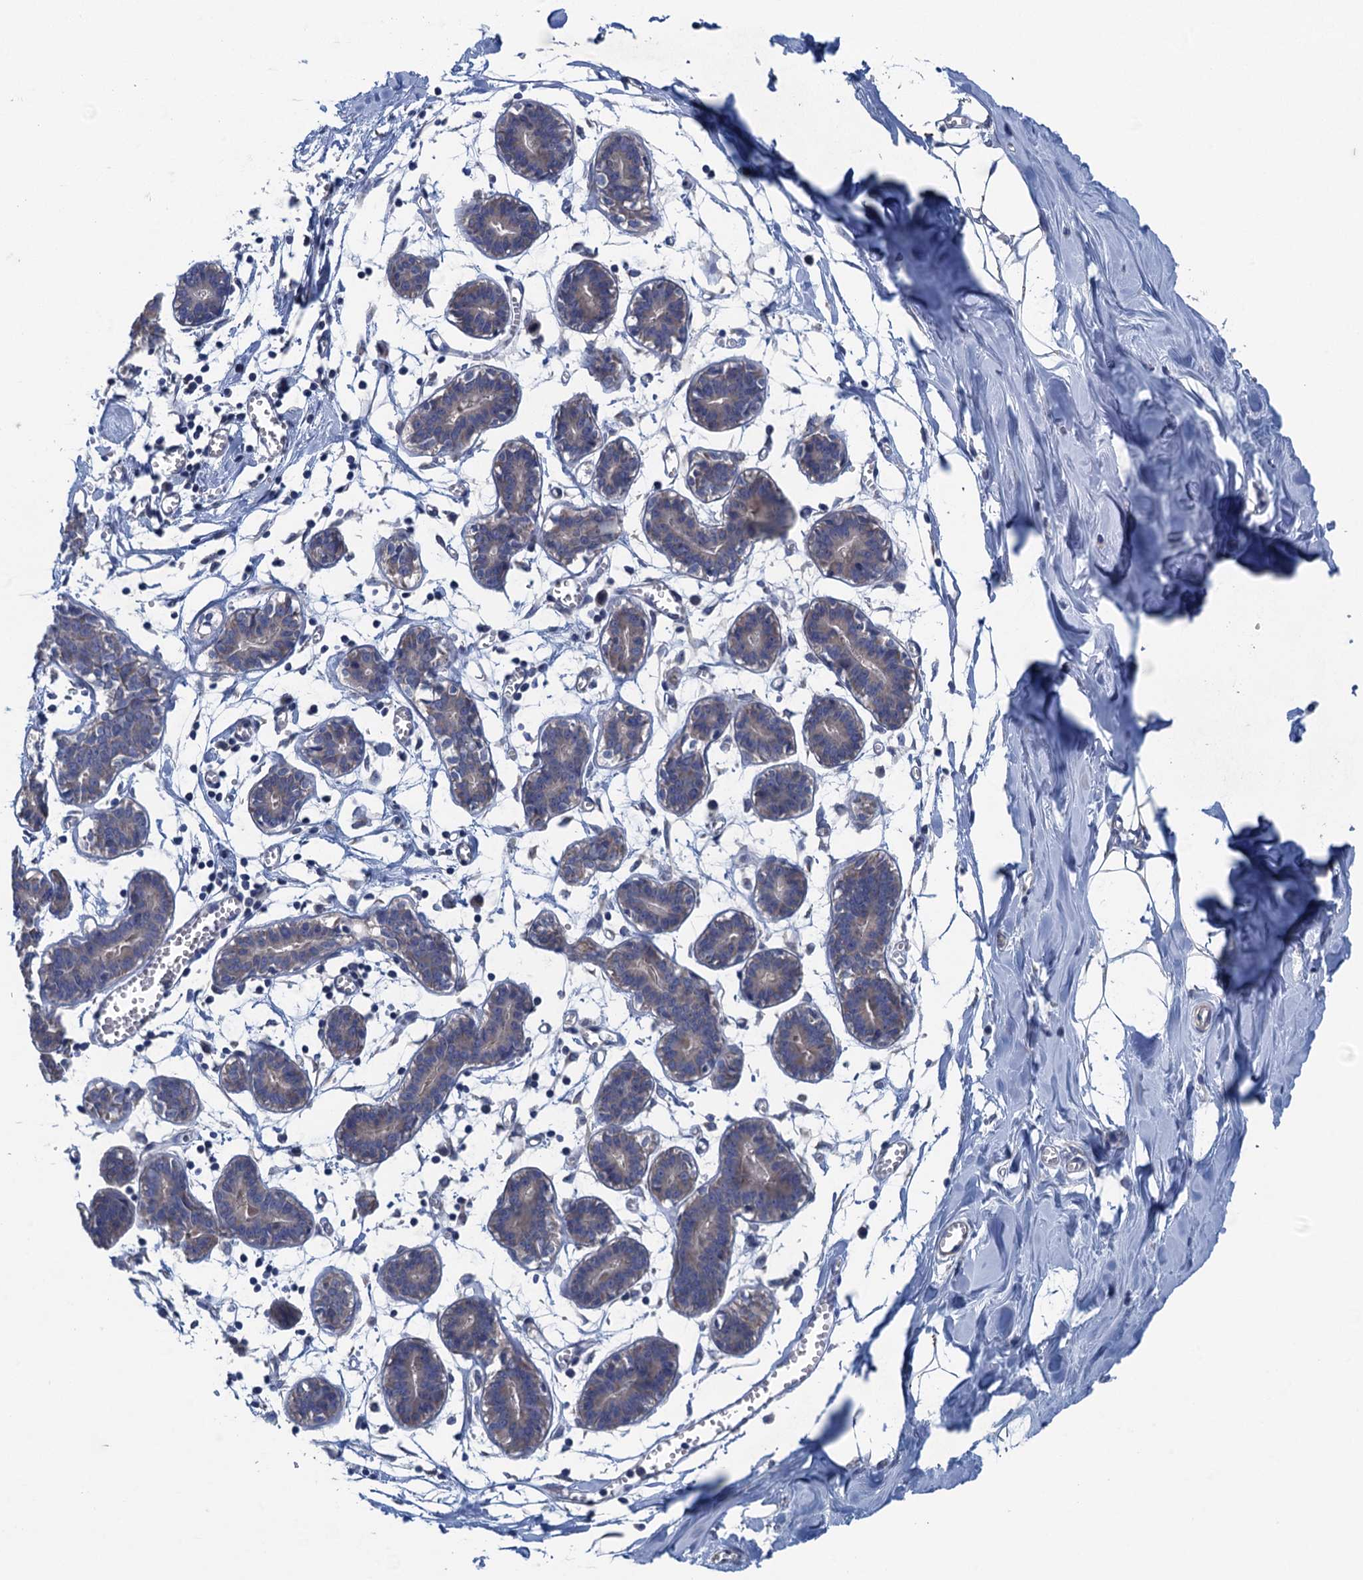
{"staining": {"intensity": "negative", "quantity": "none", "location": "none"}, "tissue": "breast", "cell_type": "Adipocytes", "image_type": "normal", "snomed": [{"axis": "morphology", "description": "Normal tissue, NOS"}, {"axis": "topography", "description": "Breast"}], "caption": "Immunohistochemical staining of normal human breast shows no significant staining in adipocytes. Brightfield microscopy of IHC stained with DAB (brown) and hematoxylin (blue), captured at high magnification.", "gene": "CTU2", "patient": {"sex": "female", "age": 27}}